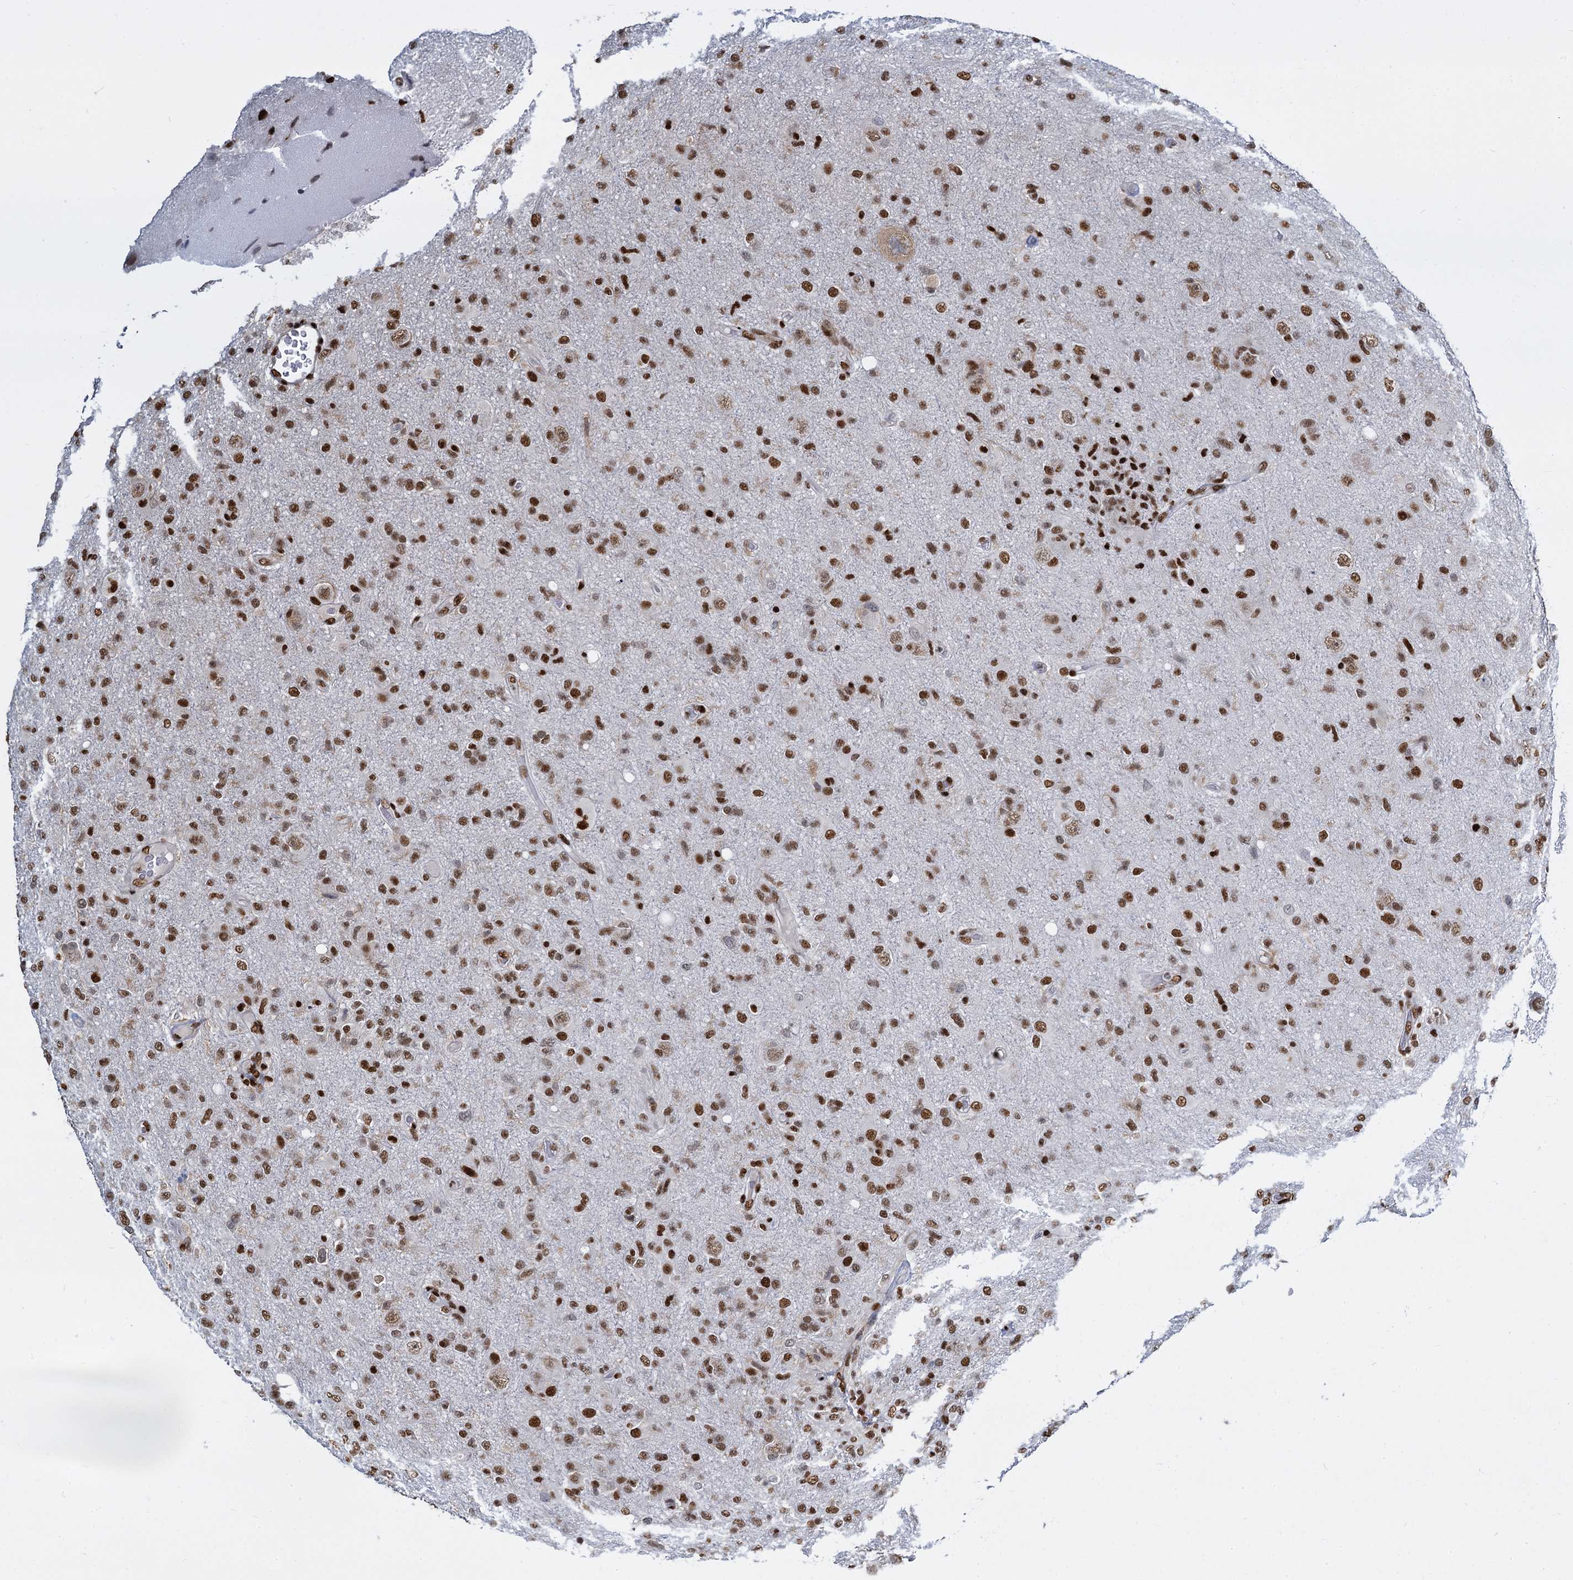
{"staining": {"intensity": "strong", "quantity": ">75%", "location": "nuclear"}, "tissue": "glioma", "cell_type": "Tumor cells", "image_type": "cancer", "snomed": [{"axis": "morphology", "description": "Glioma, malignant, High grade"}, {"axis": "topography", "description": "Brain"}], "caption": "High-magnification brightfield microscopy of glioma stained with DAB (3,3'-diaminobenzidine) (brown) and counterstained with hematoxylin (blue). tumor cells exhibit strong nuclear staining is identified in about>75% of cells. (DAB (3,3'-diaminobenzidine) IHC with brightfield microscopy, high magnification).", "gene": "DCPS", "patient": {"sex": "female", "age": 57}}